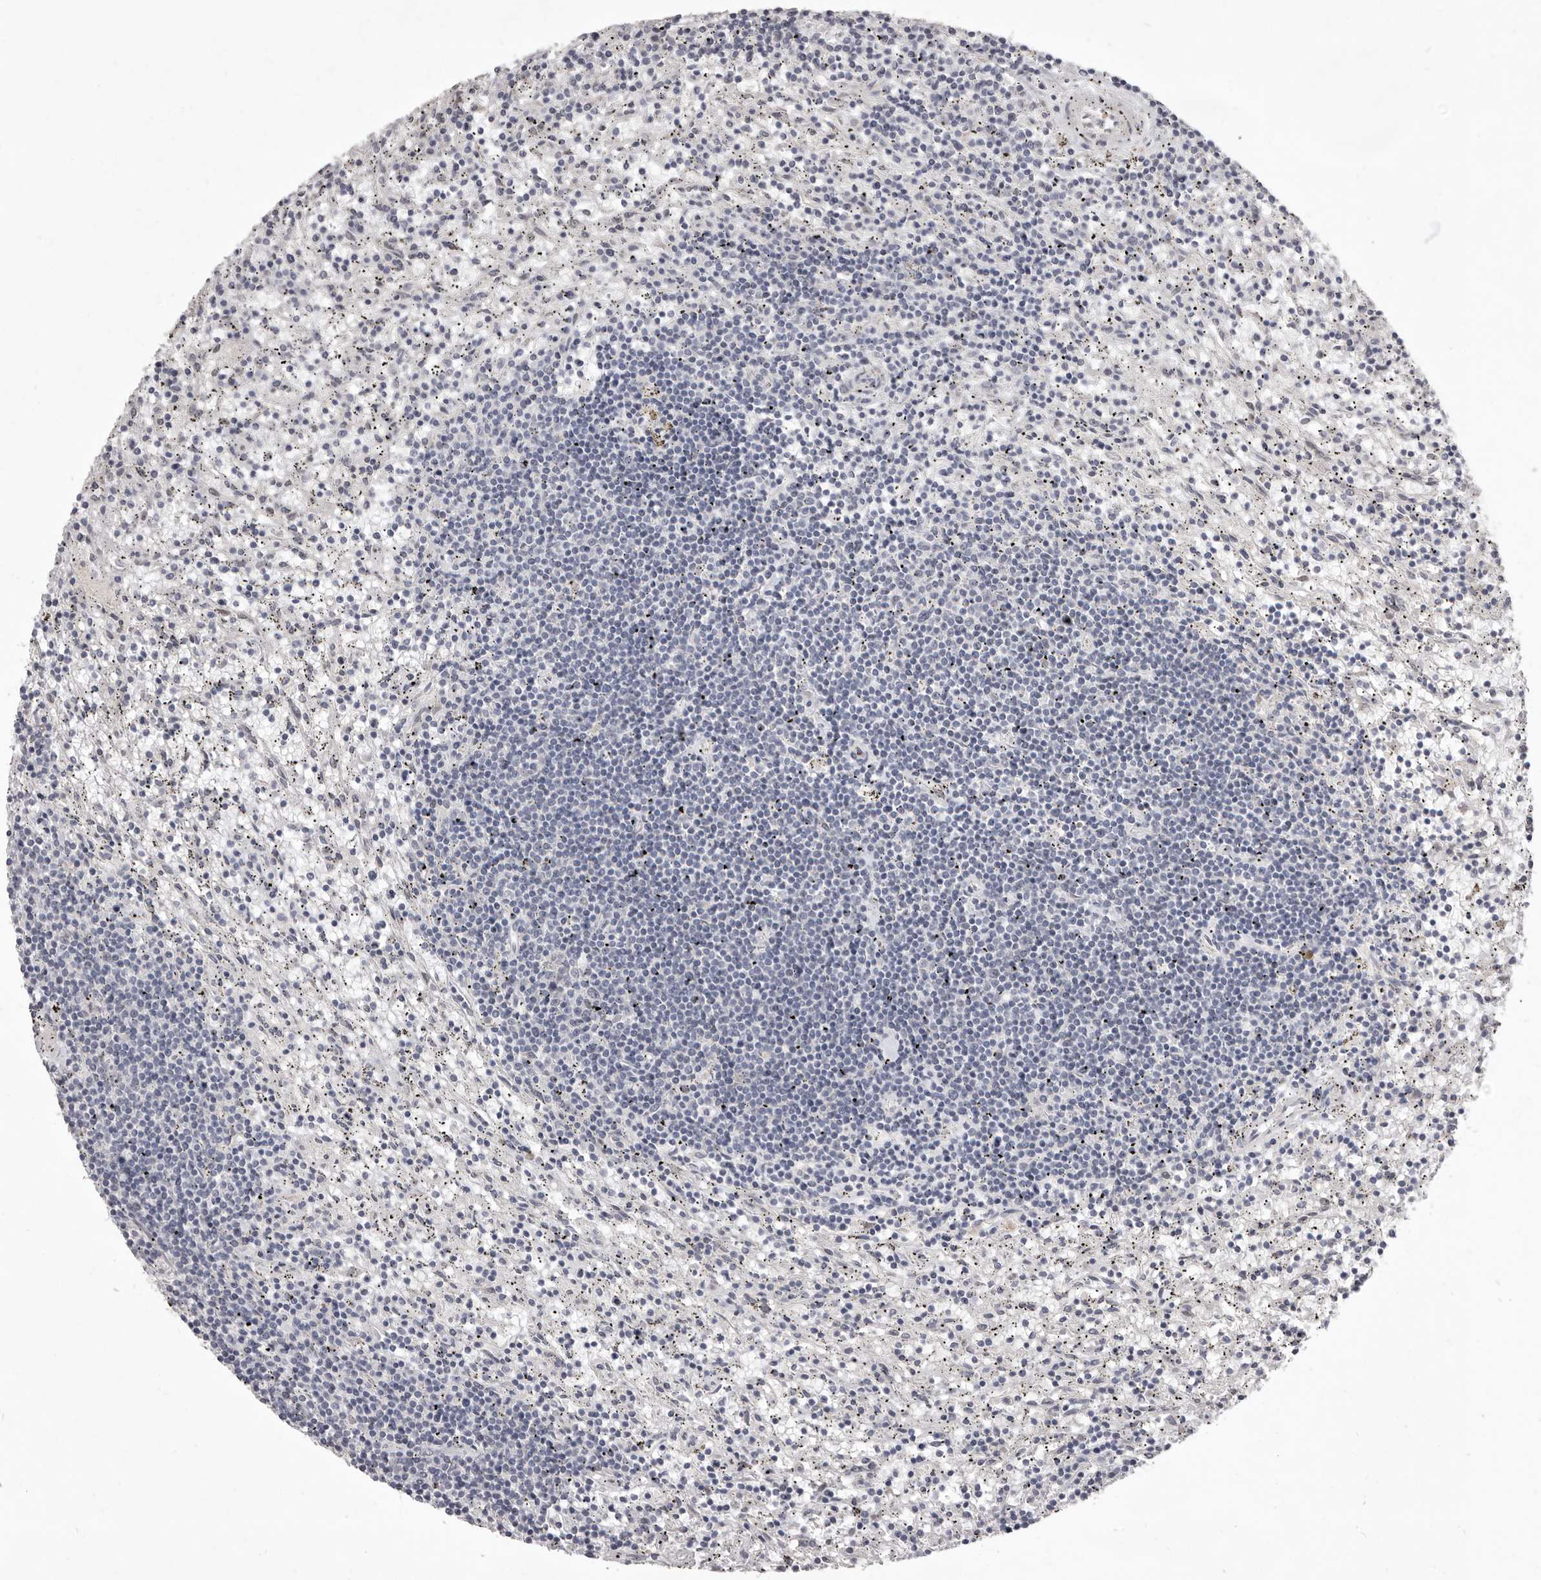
{"staining": {"intensity": "negative", "quantity": "none", "location": "none"}, "tissue": "lymphoma", "cell_type": "Tumor cells", "image_type": "cancer", "snomed": [{"axis": "morphology", "description": "Malignant lymphoma, non-Hodgkin's type, Low grade"}, {"axis": "topography", "description": "Spleen"}], "caption": "The histopathology image reveals no significant staining in tumor cells of lymphoma. (DAB immunohistochemistry, high magnification).", "gene": "TBC1D8B", "patient": {"sex": "male", "age": 76}}